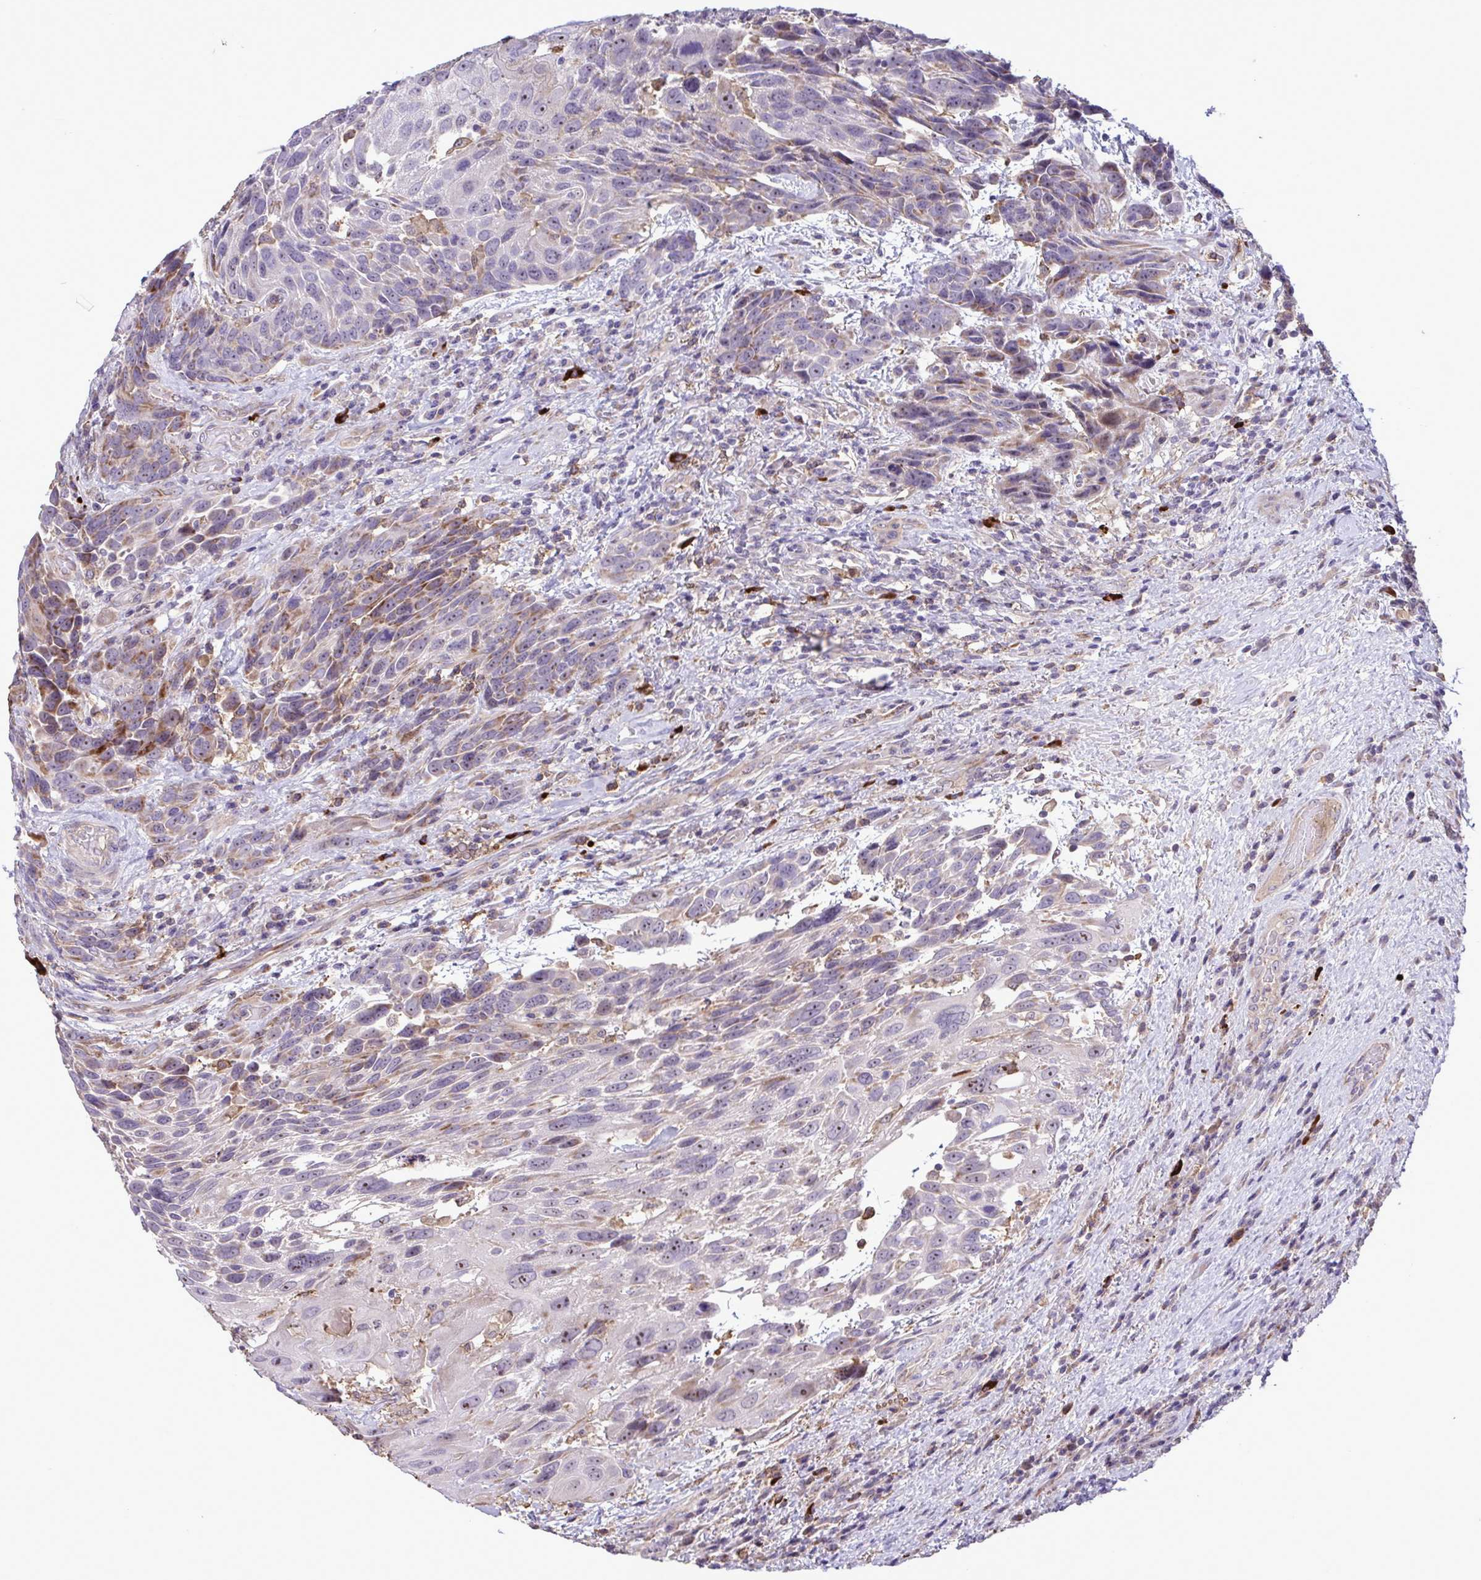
{"staining": {"intensity": "moderate", "quantity": "25%-75%", "location": "cytoplasmic/membranous,nuclear"}, "tissue": "urothelial cancer", "cell_type": "Tumor cells", "image_type": "cancer", "snomed": [{"axis": "morphology", "description": "Urothelial carcinoma, High grade"}, {"axis": "topography", "description": "Urinary bladder"}], "caption": "Human urothelial carcinoma (high-grade) stained with a brown dye demonstrates moderate cytoplasmic/membranous and nuclear positive staining in approximately 25%-75% of tumor cells.", "gene": "CD101", "patient": {"sex": "female", "age": 70}}